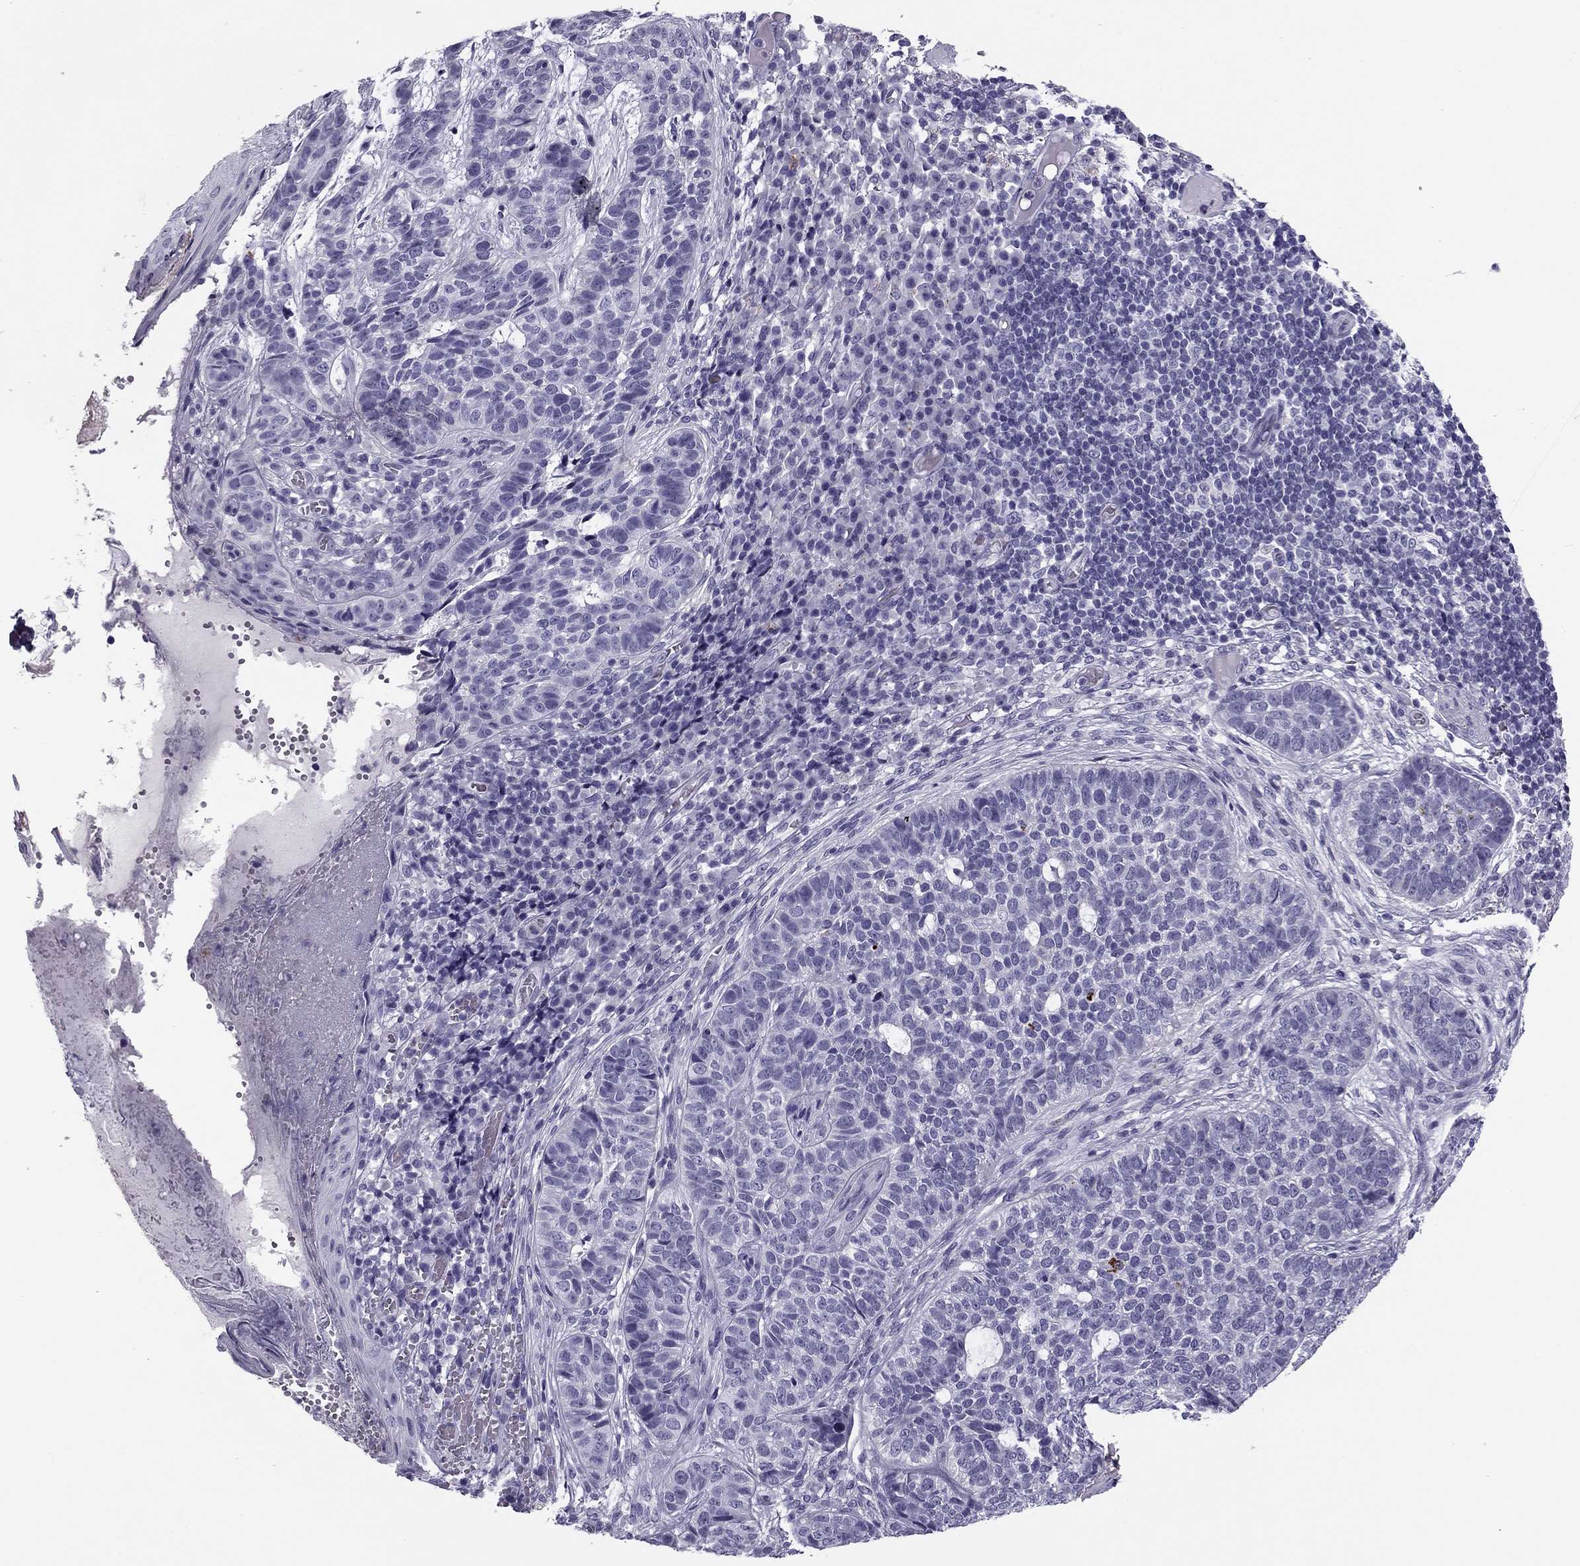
{"staining": {"intensity": "negative", "quantity": "none", "location": "none"}, "tissue": "skin cancer", "cell_type": "Tumor cells", "image_type": "cancer", "snomed": [{"axis": "morphology", "description": "Basal cell carcinoma"}, {"axis": "topography", "description": "Skin"}], "caption": "DAB immunohistochemical staining of human skin cancer exhibits no significant expression in tumor cells. (Brightfield microscopy of DAB IHC at high magnification).", "gene": "MC5R", "patient": {"sex": "female", "age": 69}}